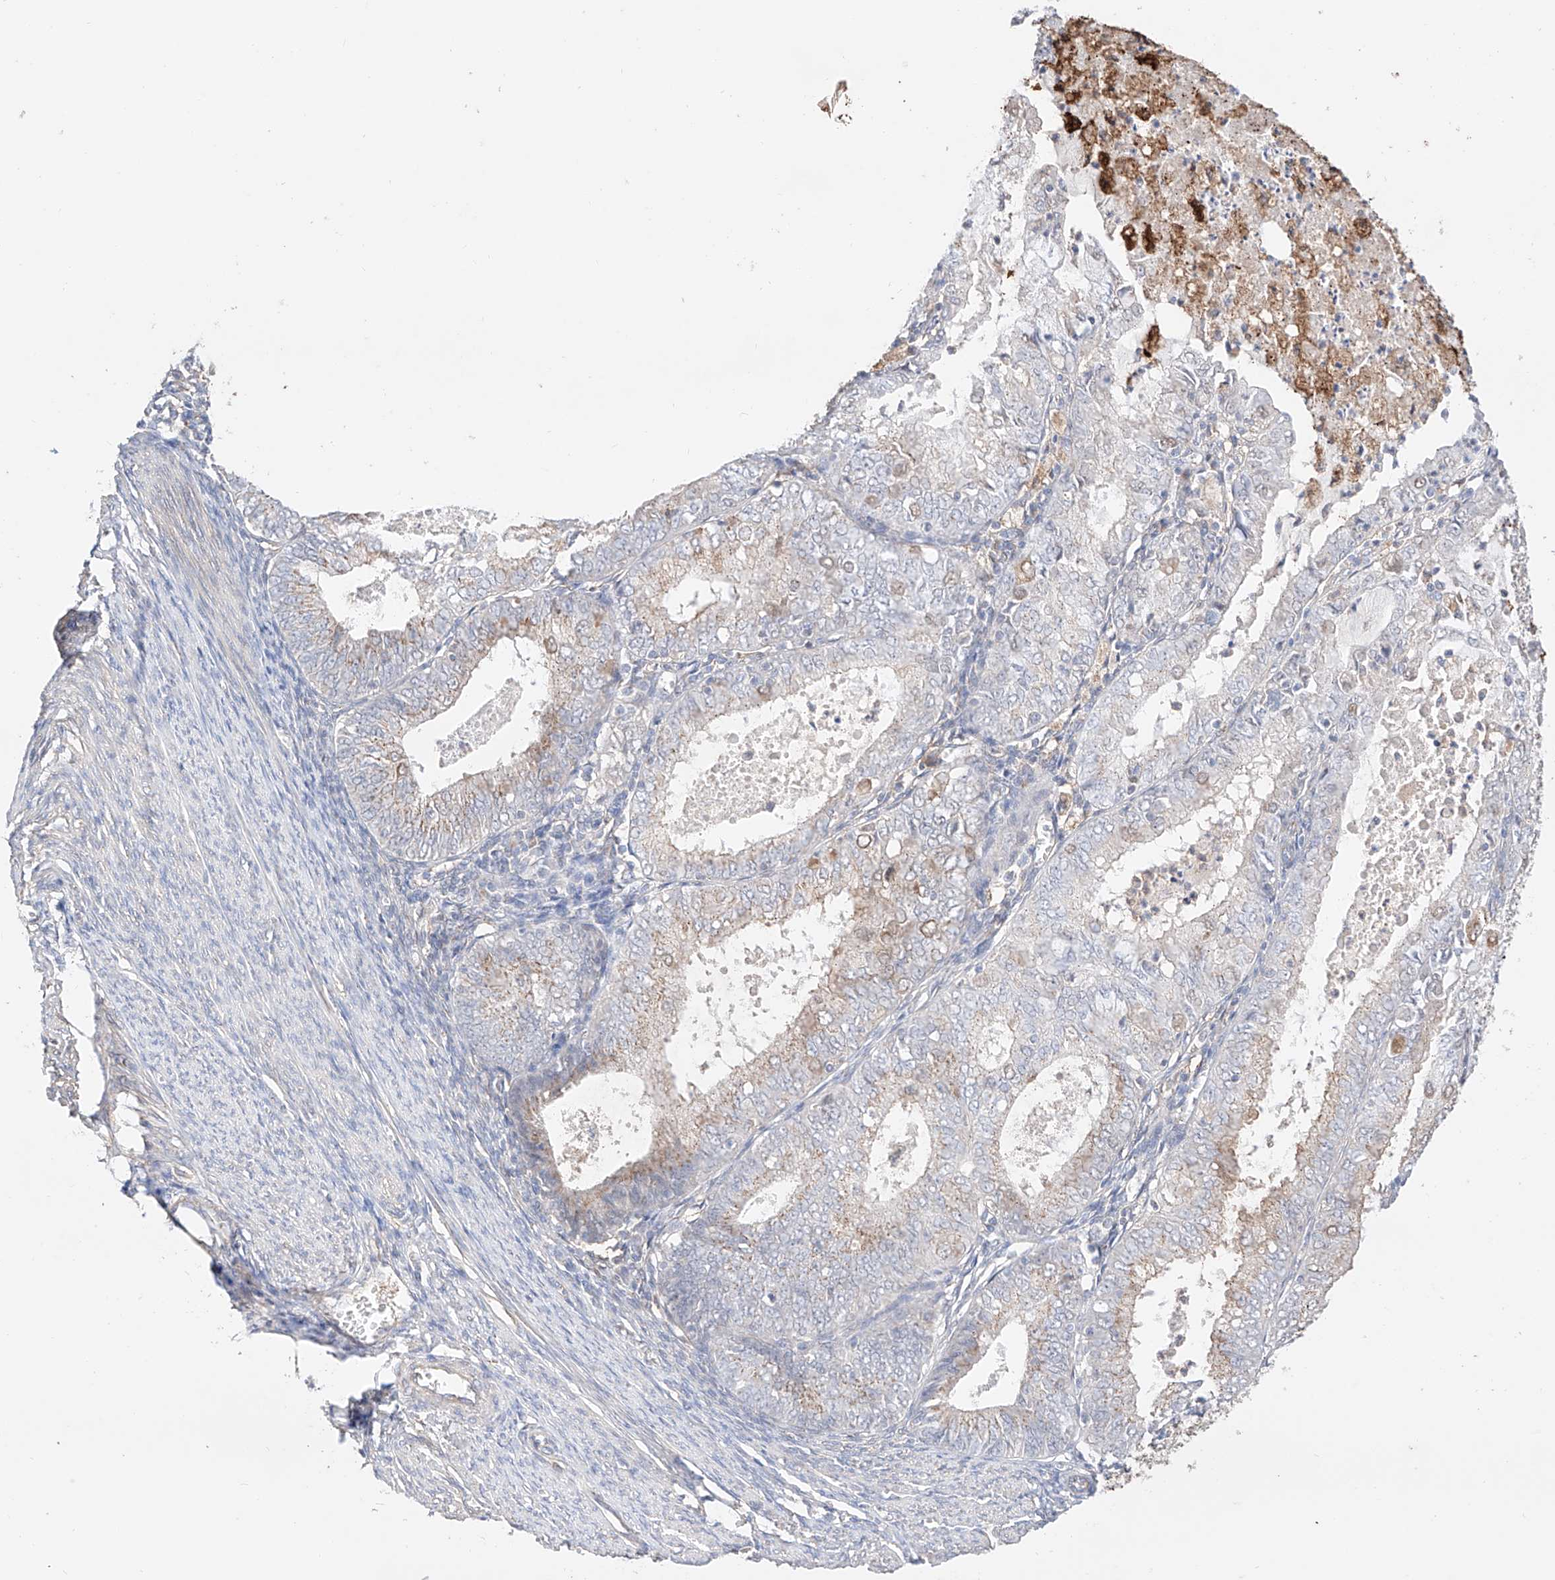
{"staining": {"intensity": "weak", "quantity": "<25%", "location": "cytoplasmic/membranous"}, "tissue": "endometrial cancer", "cell_type": "Tumor cells", "image_type": "cancer", "snomed": [{"axis": "morphology", "description": "Adenocarcinoma, NOS"}, {"axis": "topography", "description": "Endometrium"}], "caption": "A high-resolution micrograph shows immunohistochemistry (IHC) staining of endometrial adenocarcinoma, which shows no significant staining in tumor cells. The staining was performed using DAB to visualize the protein expression in brown, while the nuclei were stained in blue with hematoxylin (Magnification: 20x).", "gene": "MOSPD1", "patient": {"sex": "female", "age": 57}}